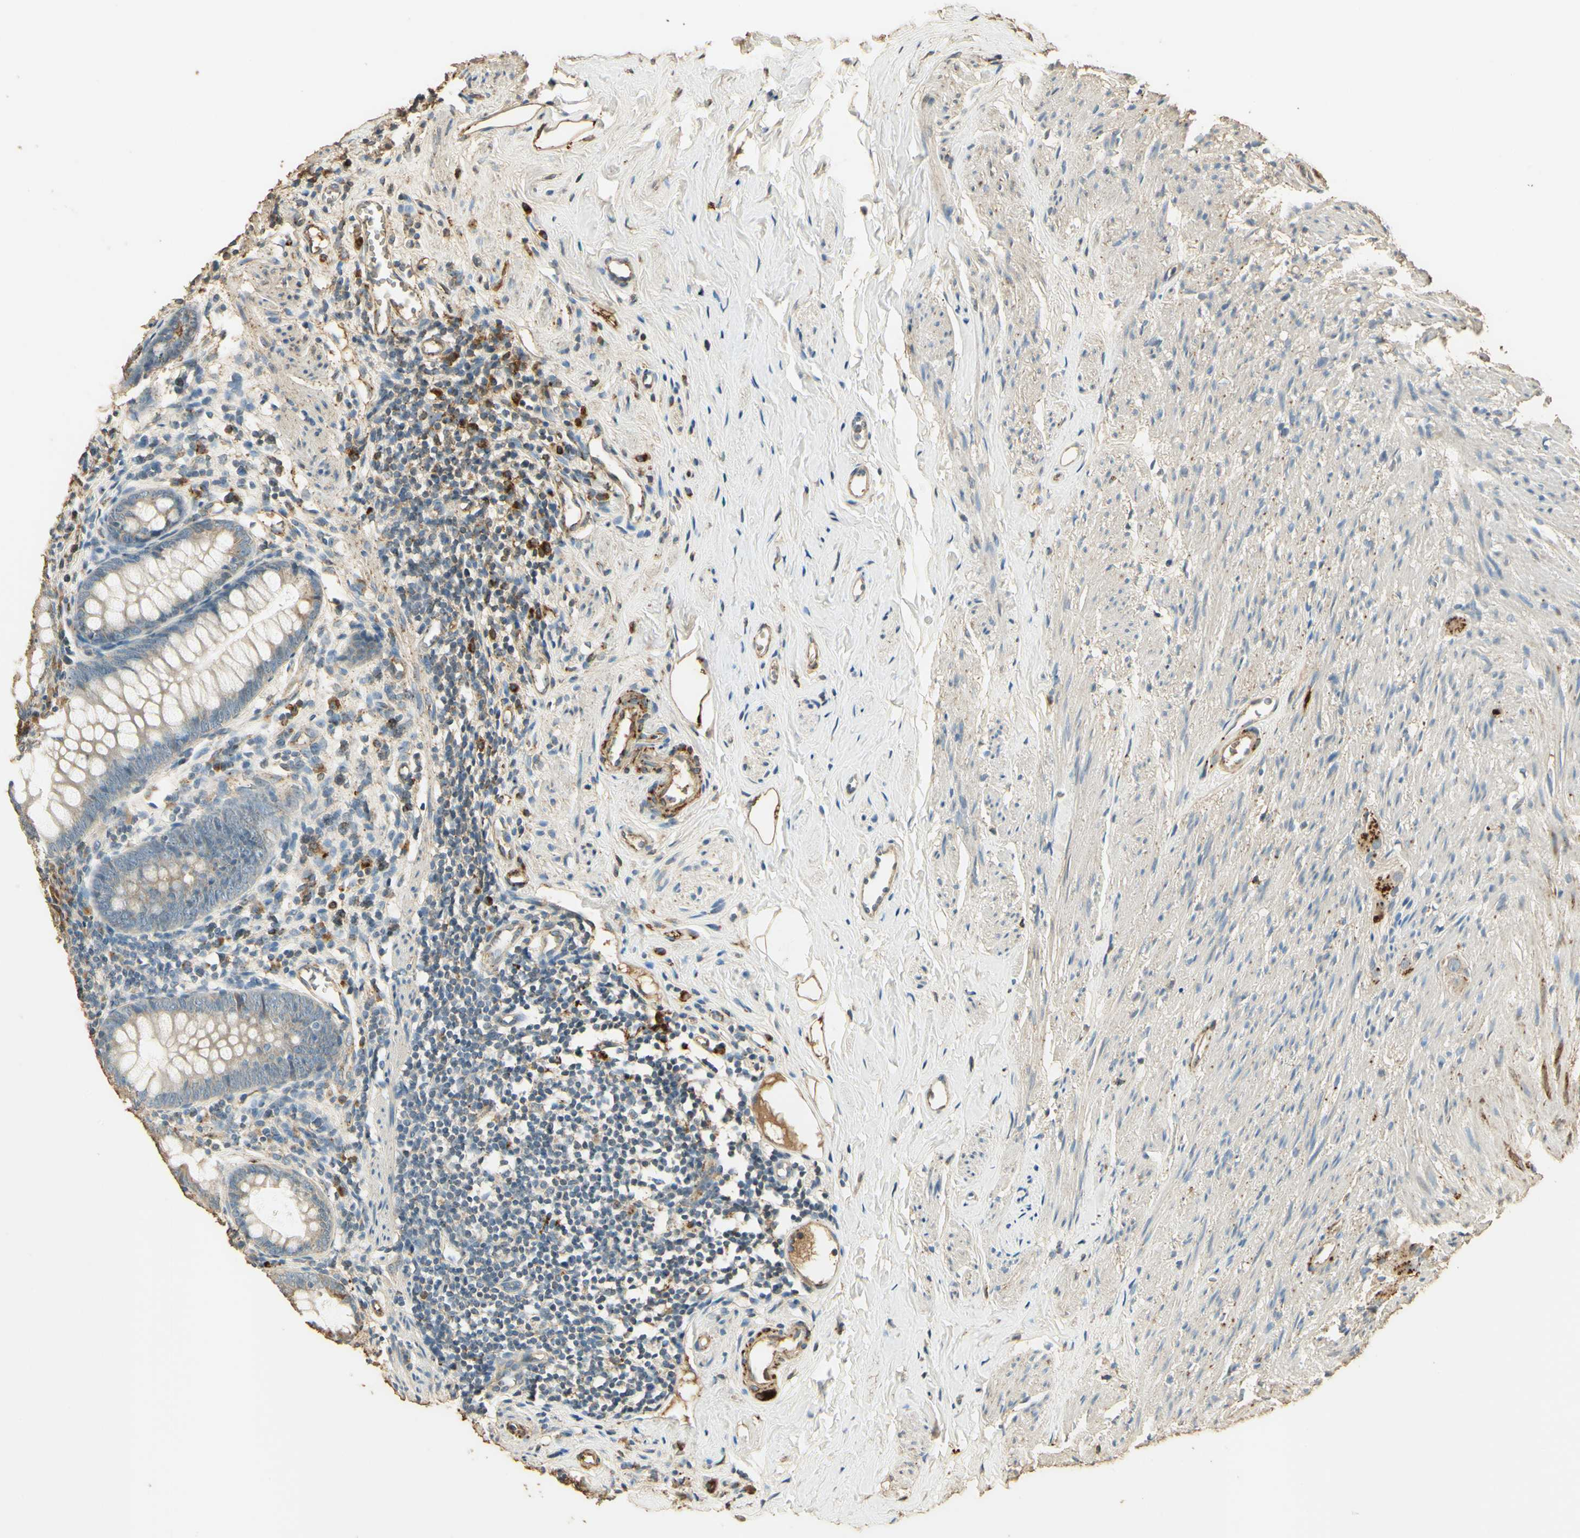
{"staining": {"intensity": "weak", "quantity": "<25%", "location": "cytoplasmic/membranous"}, "tissue": "appendix", "cell_type": "Glandular cells", "image_type": "normal", "snomed": [{"axis": "morphology", "description": "Normal tissue, NOS"}, {"axis": "topography", "description": "Appendix"}], "caption": "Immunohistochemistry photomicrograph of normal appendix: appendix stained with DAB reveals no significant protein positivity in glandular cells.", "gene": "ARHGEF17", "patient": {"sex": "female", "age": 77}}